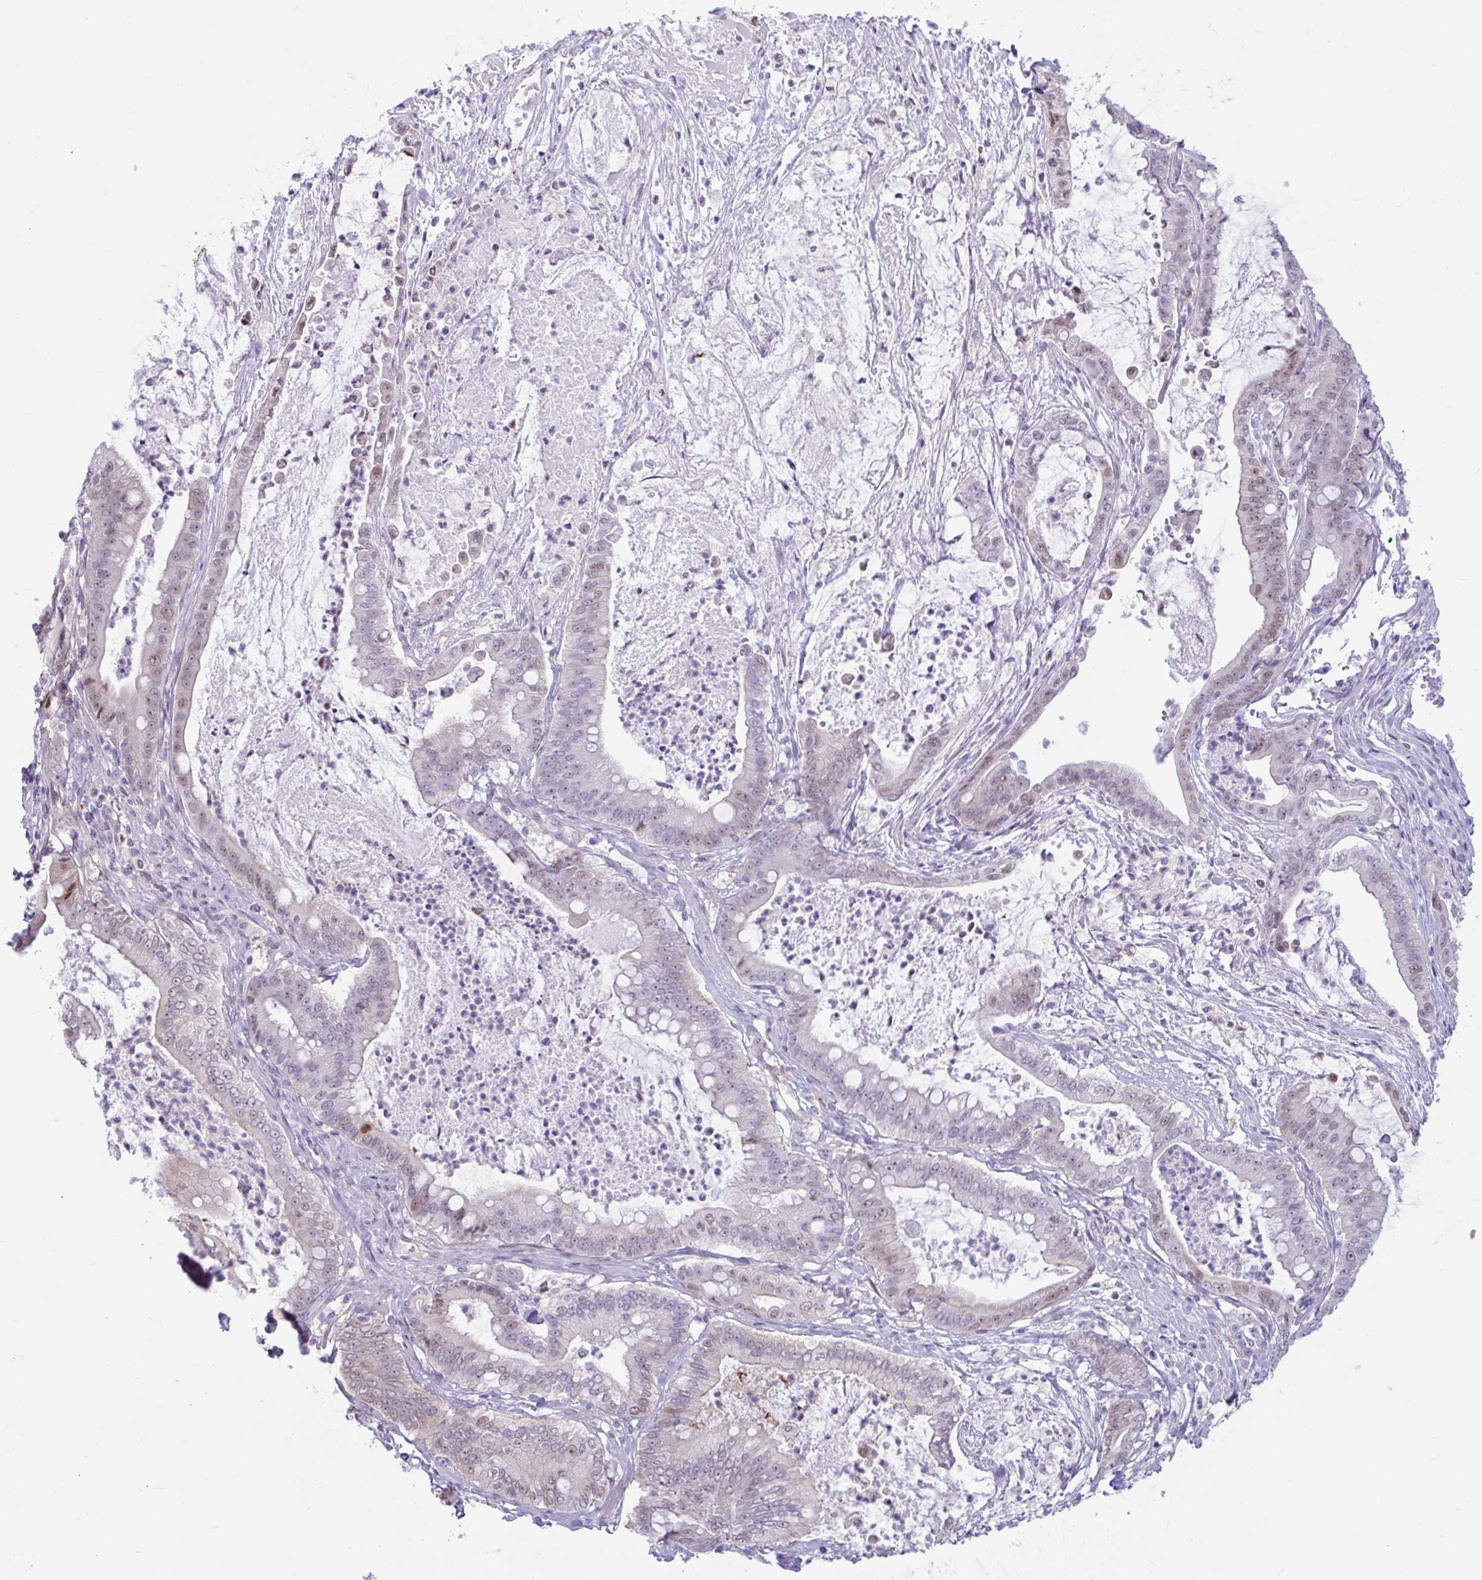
{"staining": {"intensity": "weak", "quantity": "25%-75%", "location": "nuclear"}, "tissue": "pancreatic cancer", "cell_type": "Tumor cells", "image_type": "cancer", "snomed": [{"axis": "morphology", "description": "Adenocarcinoma, NOS"}, {"axis": "topography", "description": "Pancreas"}], "caption": "An immunohistochemistry micrograph of neoplastic tissue is shown. Protein staining in brown labels weak nuclear positivity in pancreatic adenocarcinoma within tumor cells.", "gene": "ZNF485", "patient": {"sex": "male", "age": 71}}